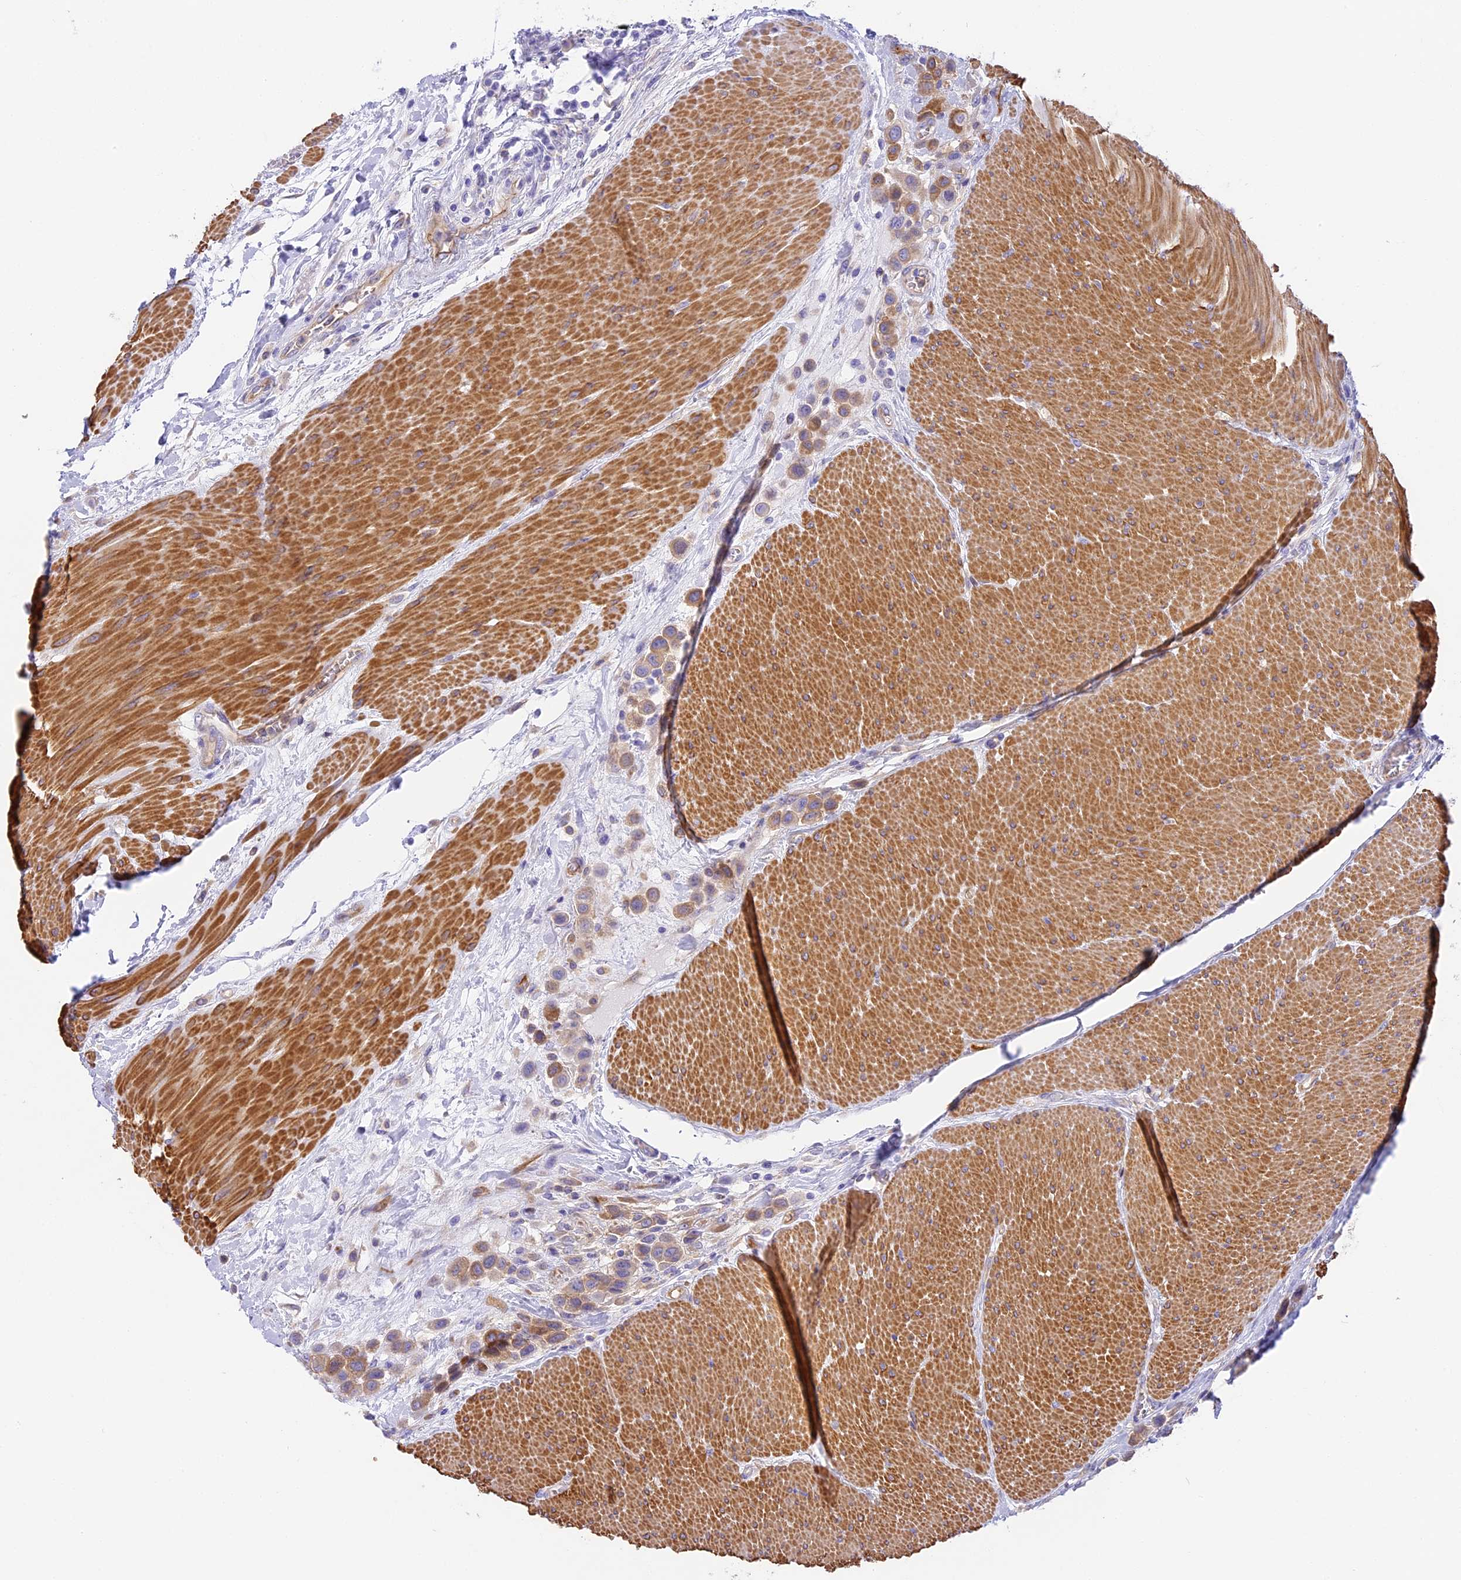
{"staining": {"intensity": "moderate", "quantity": "25%-75%", "location": "cytoplasmic/membranous"}, "tissue": "urothelial cancer", "cell_type": "Tumor cells", "image_type": "cancer", "snomed": [{"axis": "morphology", "description": "Urothelial carcinoma, High grade"}, {"axis": "topography", "description": "Urinary bladder"}], "caption": "IHC histopathology image of human urothelial cancer stained for a protein (brown), which displays medium levels of moderate cytoplasmic/membranous expression in approximately 25%-75% of tumor cells.", "gene": "HOMER3", "patient": {"sex": "male", "age": 50}}